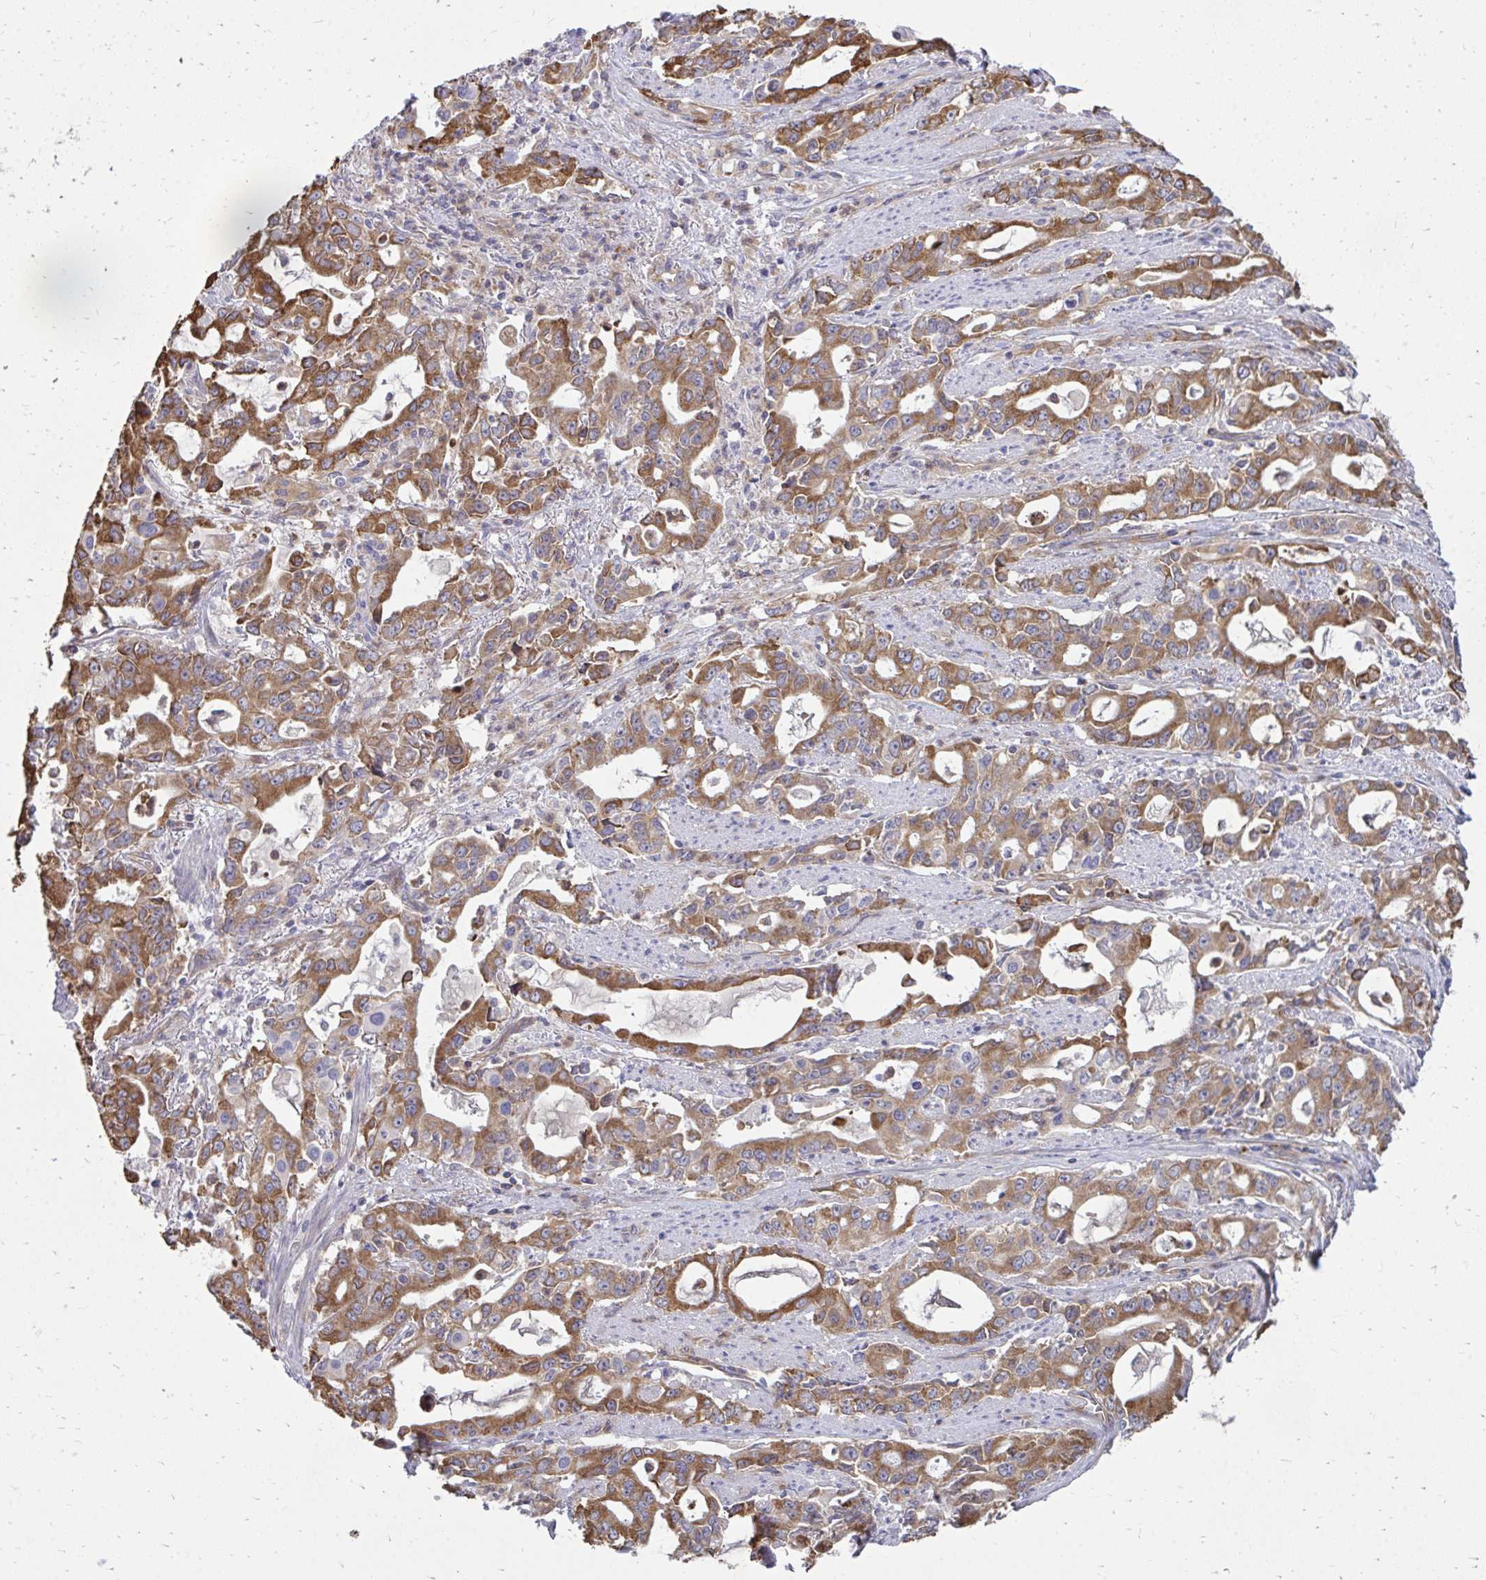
{"staining": {"intensity": "moderate", "quantity": ">75%", "location": "cytoplasmic/membranous"}, "tissue": "stomach cancer", "cell_type": "Tumor cells", "image_type": "cancer", "snomed": [{"axis": "morphology", "description": "Adenocarcinoma, NOS"}, {"axis": "topography", "description": "Stomach, upper"}], "caption": "IHC photomicrograph of neoplastic tissue: stomach cancer (adenocarcinoma) stained using immunohistochemistry exhibits medium levels of moderate protein expression localized specifically in the cytoplasmic/membranous of tumor cells, appearing as a cytoplasmic/membranous brown color.", "gene": "ASAP1", "patient": {"sex": "male", "age": 85}}